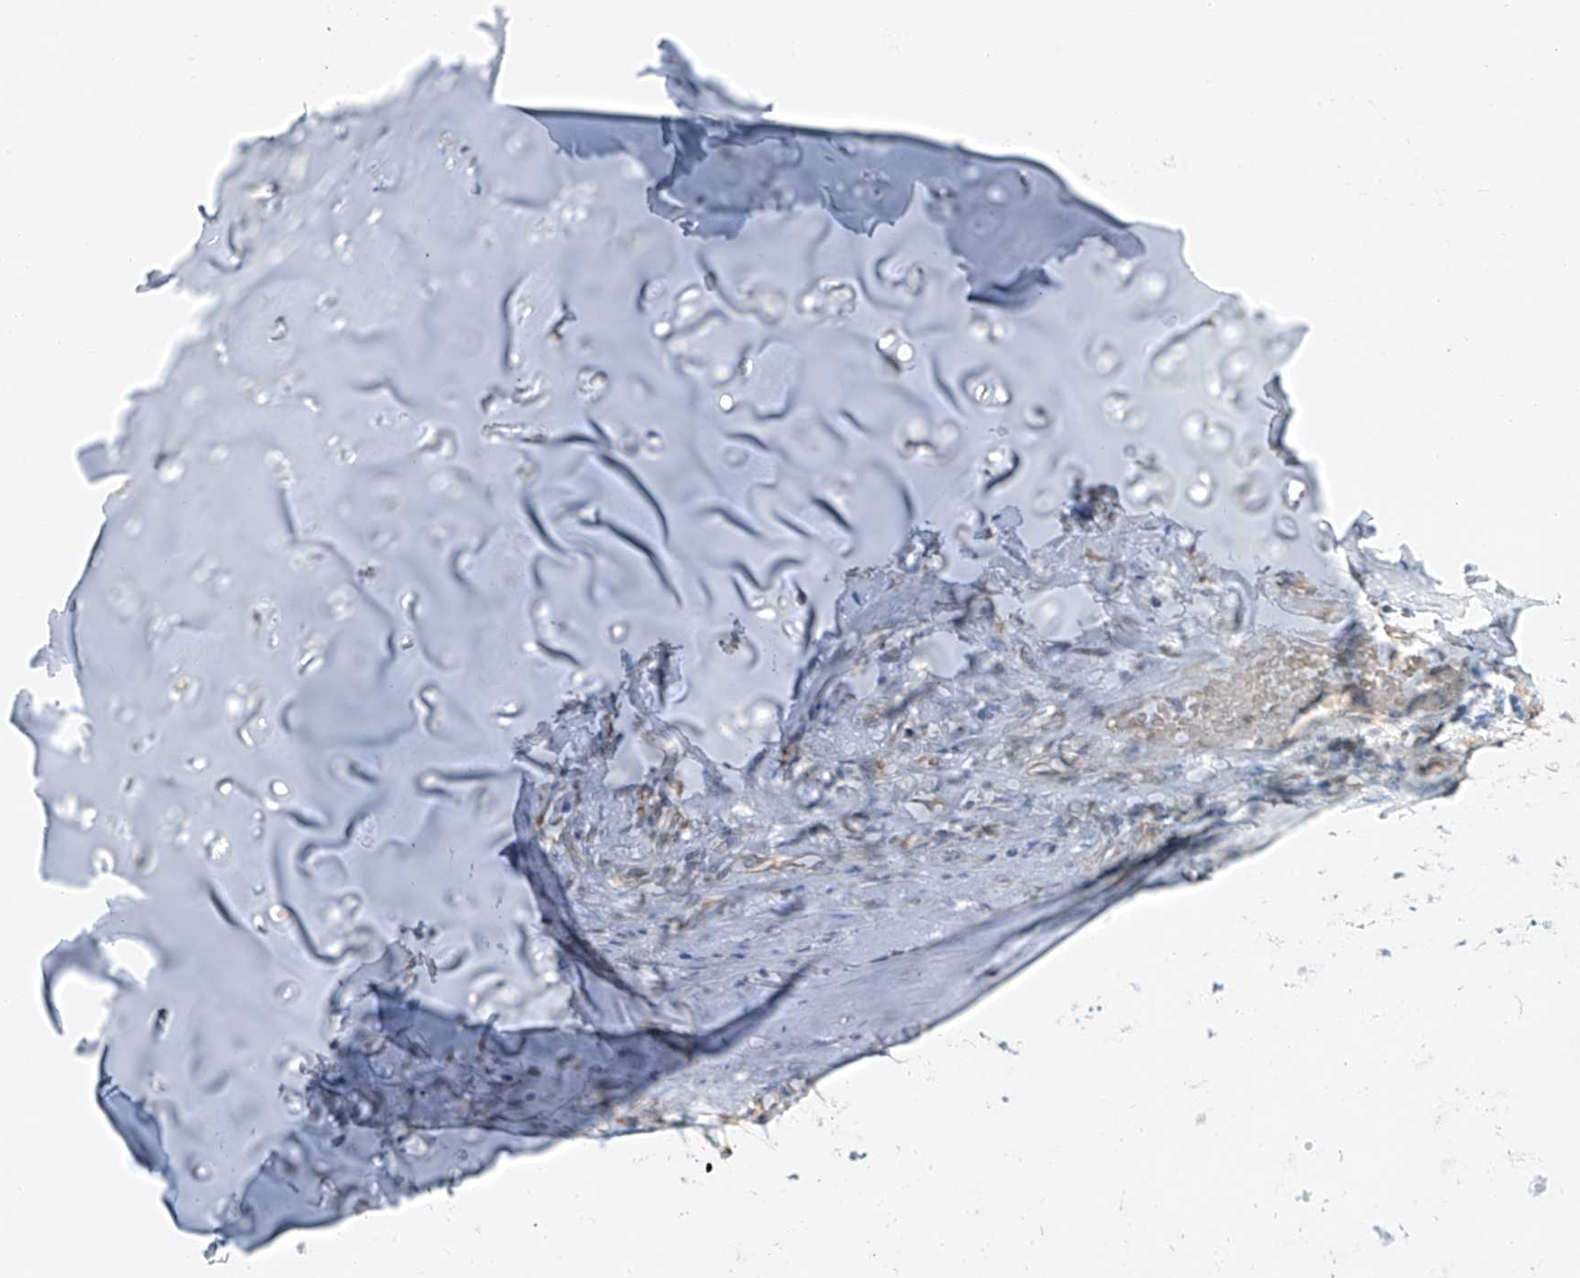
{"staining": {"intensity": "negative", "quantity": "none", "location": "none"}, "tissue": "adipose tissue", "cell_type": "Adipocytes", "image_type": "normal", "snomed": [{"axis": "morphology", "description": "Normal tissue, NOS"}, {"axis": "morphology", "description": "Basal cell carcinoma"}, {"axis": "topography", "description": "Cartilage tissue"}, {"axis": "topography", "description": "Nasopharynx"}, {"axis": "topography", "description": "Oral tissue"}], "caption": "Protein analysis of benign adipose tissue demonstrates no significant expression in adipocytes.", "gene": "CLDND1", "patient": {"sex": "female", "age": 77}}